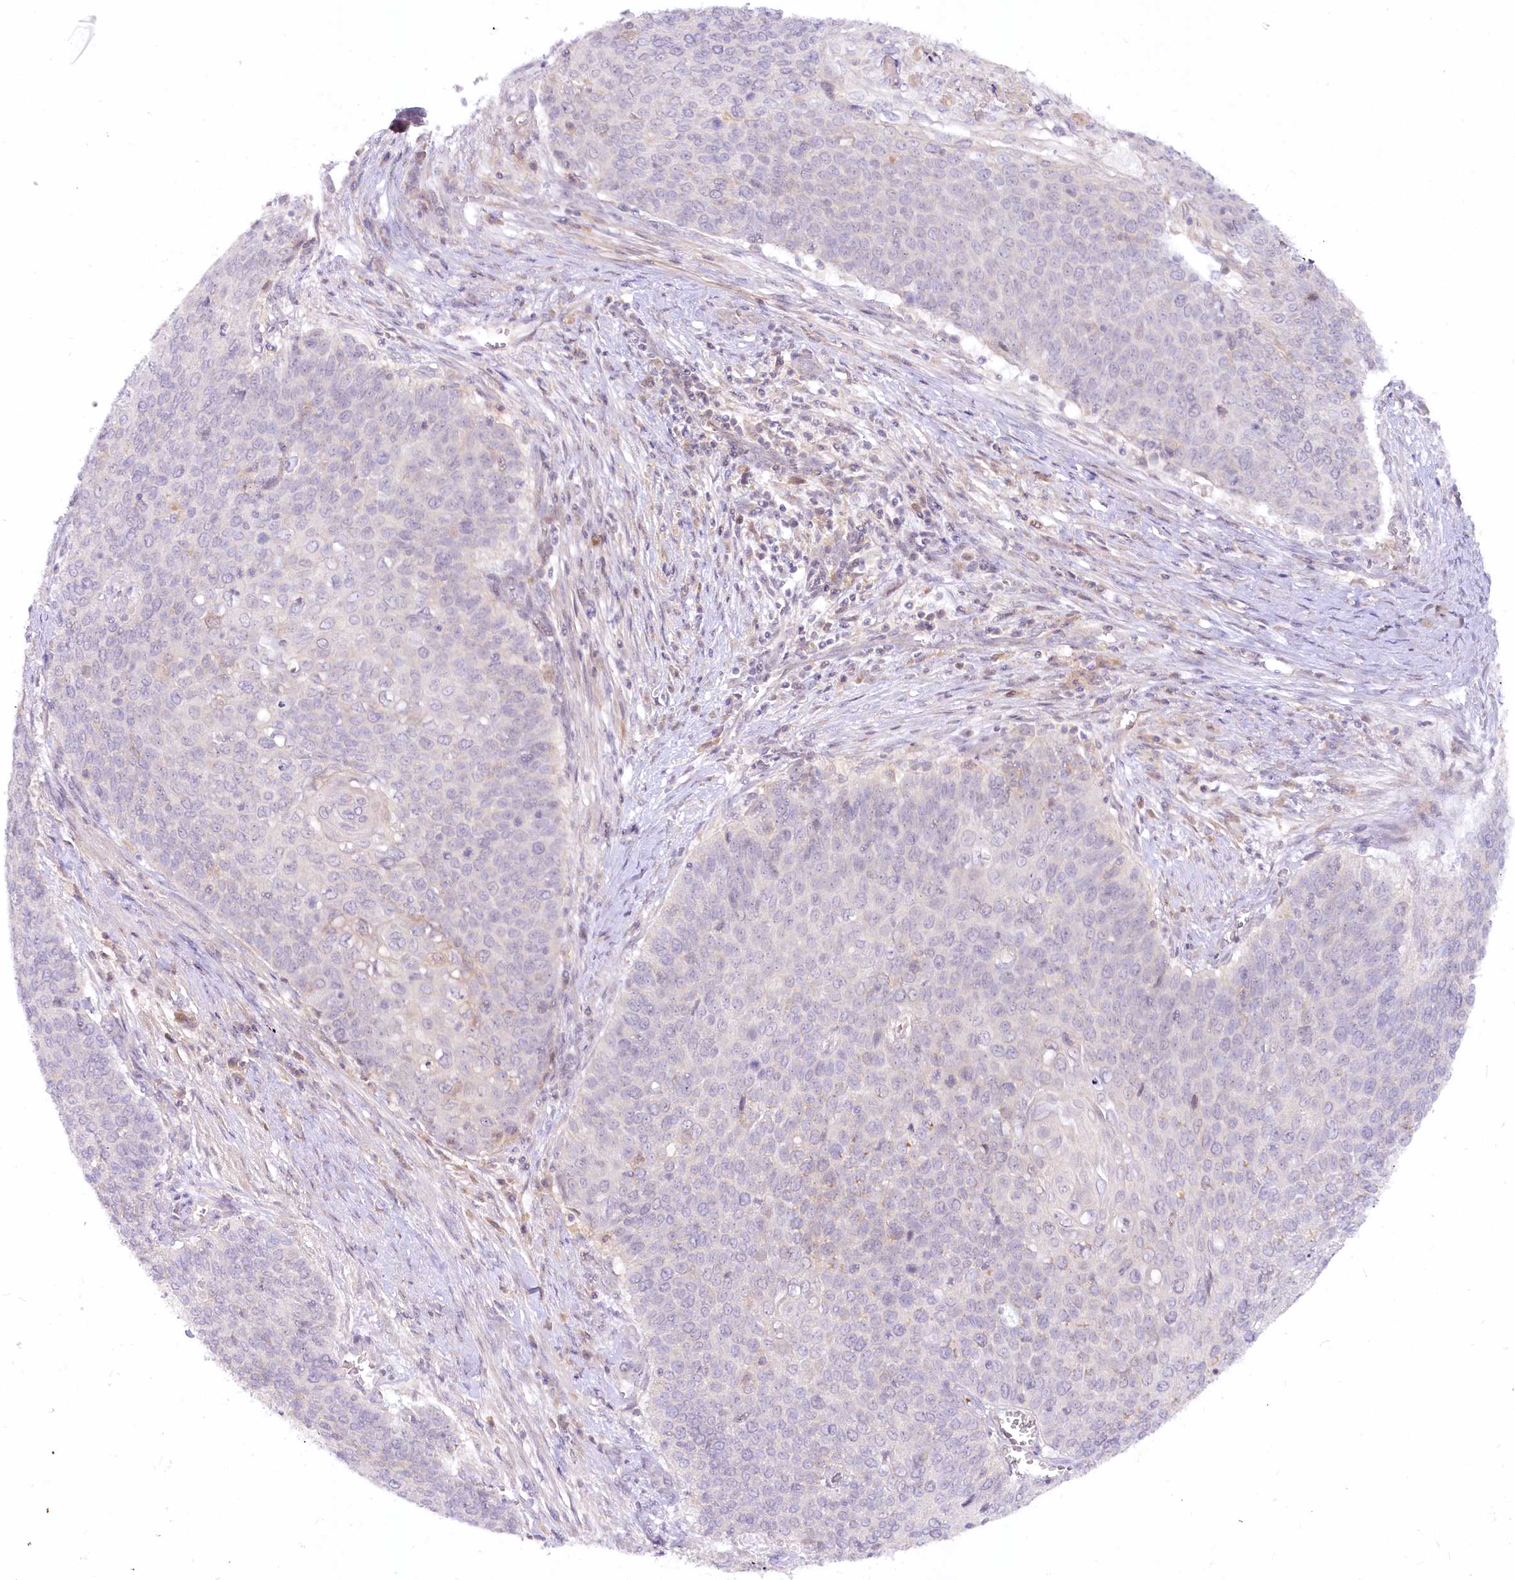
{"staining": {"intensity": "negative", "quantity": "none", "location": "none"}, "tissue": "cervical cancer", "cell_type": "Tumor cells", "image_type": "cancer", "snomed": [{"axis": "morphology", "description": "Squamous cell carcinoma, NOS"}, {"axis": "topography", "description": "Cervix"}], "caption": "Protein analysis of cervical cancer demonstrates no significant expression in tumor cells. (Brightfield microscopy of DAB (3,3'-diaminobenzidine) immunohistochemistry at high magnification).", "gene": "EFHC2", "patient": {"sex": "female", "age": 39}}